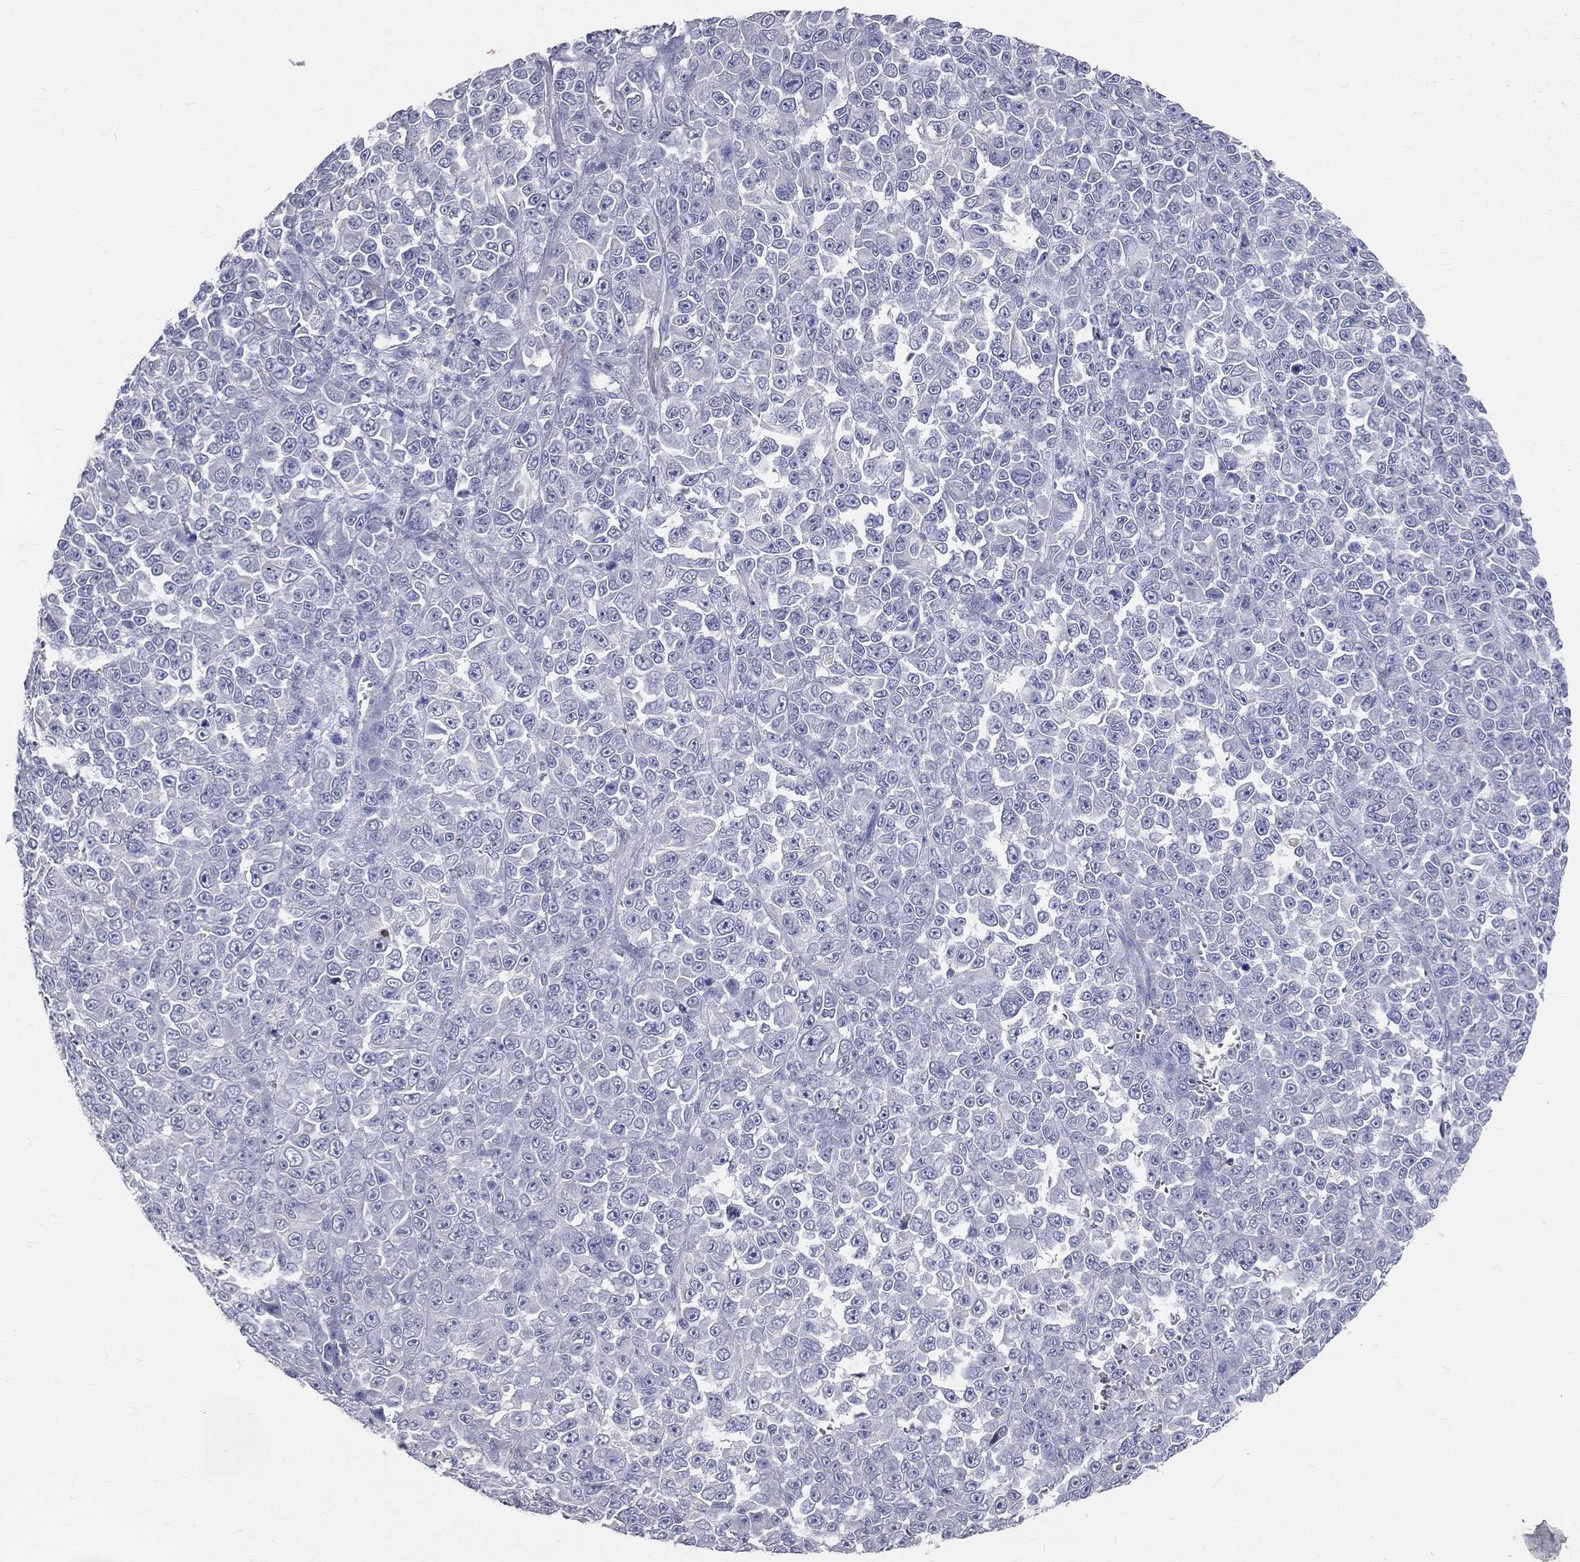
{"staining": {"intensity": "negative", "quantity": "none", "location": "none"}, "tissue": "melanoma", "cell_type": "Tumor cells", "image_type": "cancer", "snomed": [{"axis": "morphology", "description": "Malignant melanoma, NOS"}, {"axis": "topography", "description": "Skin"}], "caption": "Human malignant melanoma stained for a protein using immunohistochemistry exhibits no positivity in tumor cells.", "gene": "CTSW", "patient": {"sex": "female", "age": 95}}